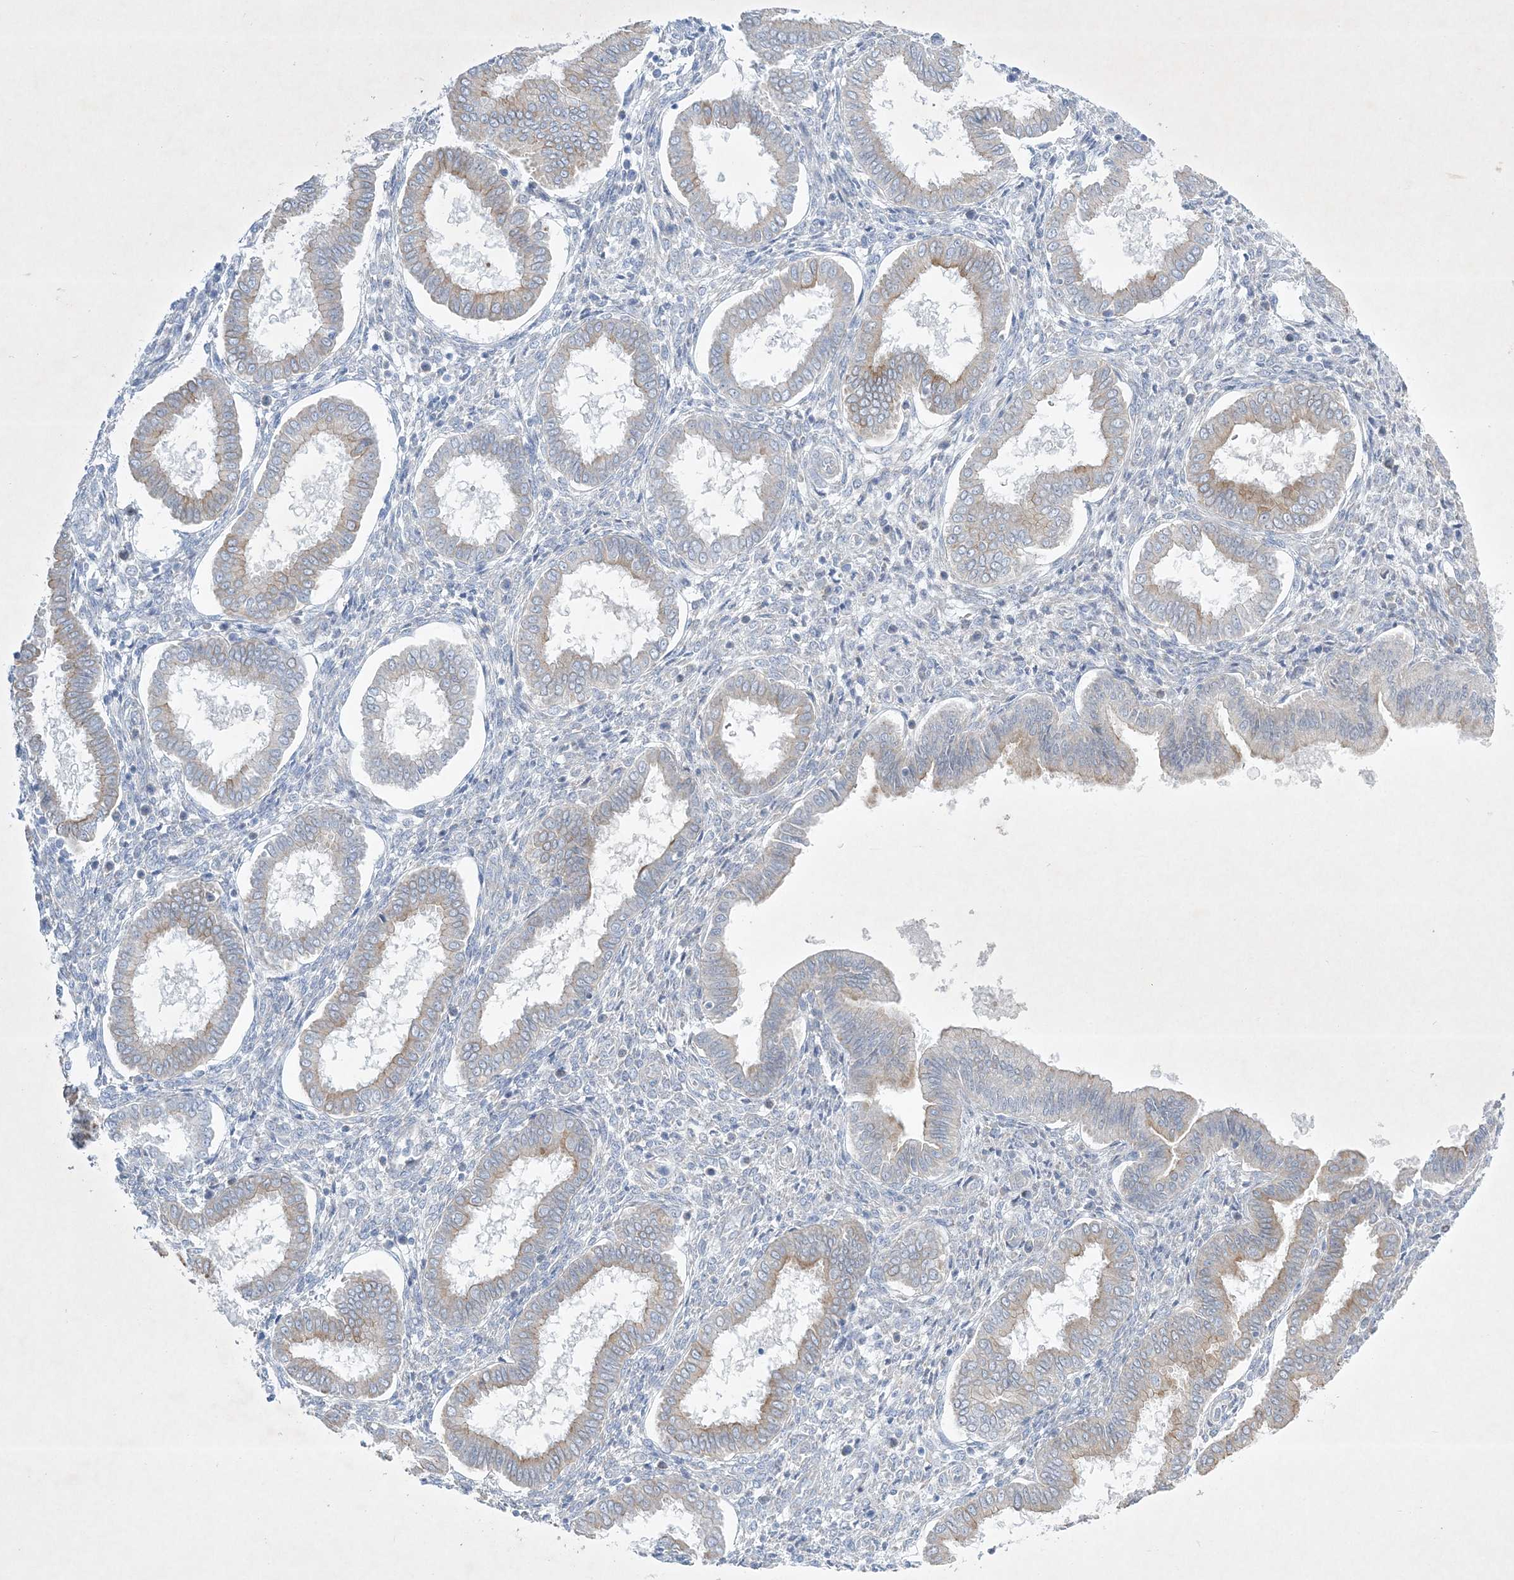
{"staining": {"intensity": "weak", "quantity": "25%-75%", "location": "cytoplasmic/membranous"}, "tissue": "endometrium", "cell_type": "Cells in endometrial stroma", "image_type": "normal", "snomed": [{"axis": "morphology", "description": "Normal tissue, NOS"}, {"axis": "topography", "description": "Endometrium"}], "caption": "Weak cytoplasmic/membranous protein positivity is appreciated in about 25%-75% of cells in endometrial stroma in endometrium. Nuclei are stained in blue.", "gene": "FARSB", "patient": {"sex": "female", "age": 24}}